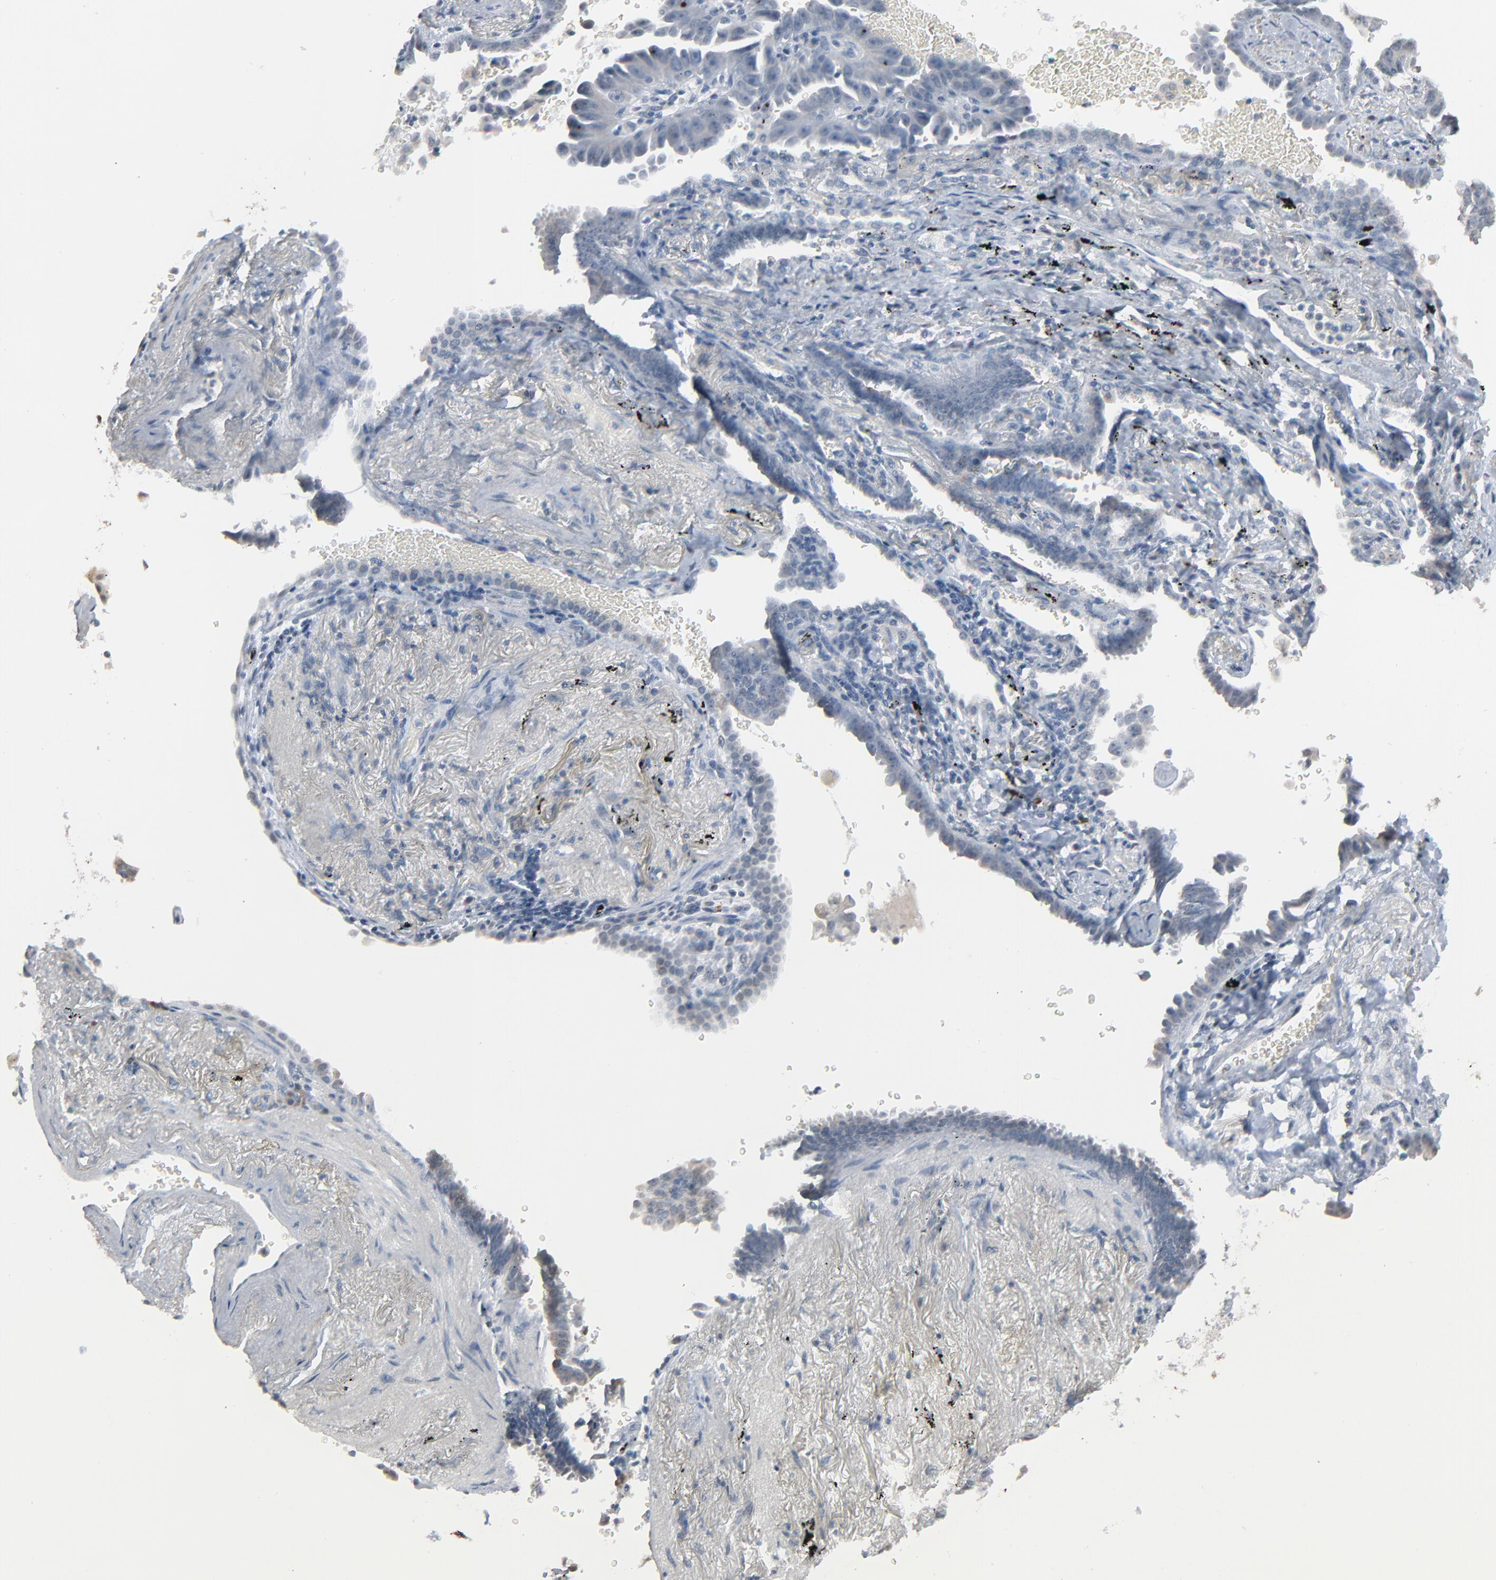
{"staining": {"intensity": "weak", "quantity": "25%-75%", "location": "cytoplasmic/membranous"}, "tissue": "lung cancer", "cell_type": "Tumor cells", "image_type": "cancer", "snomed": [{"axis": "morphology", "description": "Adenocarcinoma, NOS"}, {"axis": "topography", "description": "Lung"}], "caption": "Weak cytoplasmic/membranous positivity is identified in approximately 25%-75% of tumor cells in lung cancer (adenocarcinoma).", "gene": "SAGE1", "patient": {"sex": "female", "age": 64}}